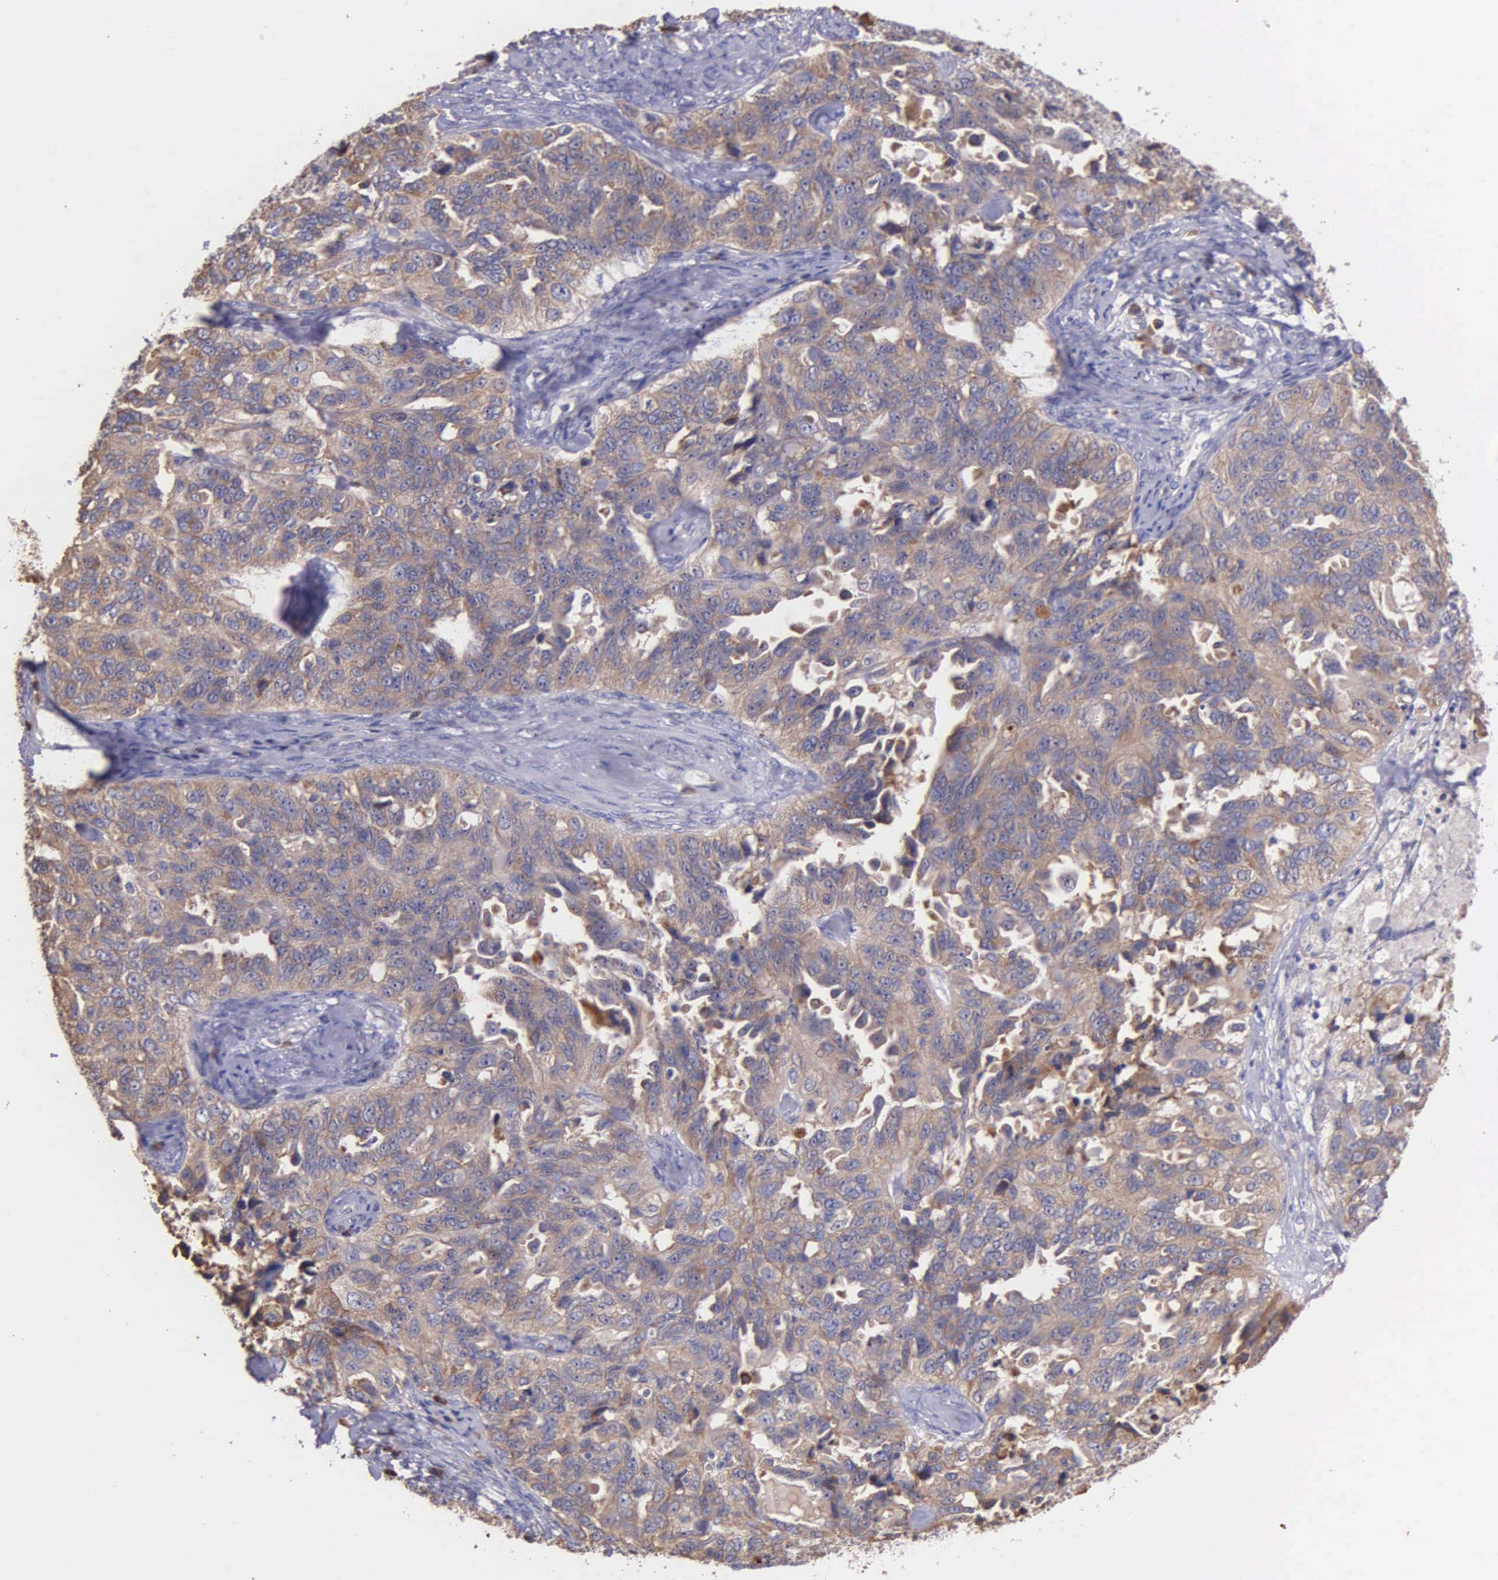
{"staining": {"intensity": "weak", "quantity": ">75%", "location": "cytoplasmic/membranous"}, "tissue": "ovarian cancer", "cell_type": "Tumor cells", "image_type": "cancer", "snomed": [{"axis": "morphology", "description": "Cystadenocarcinoma, serous, NOS"}, {"axis": "topography", "description": "Ovary"}], "caption": "The photomicrograph exhibits a brown stain indicating the presence of a protein in the cytoplasmic/membranous of tumor cells in serous cystadenocarcinoma (ovarian). (DAB IHC, brown staining for protein, blue staining for nuclei).", "gene": "ZC3H12B", "patient": {"sex": "female", "age": 82}}